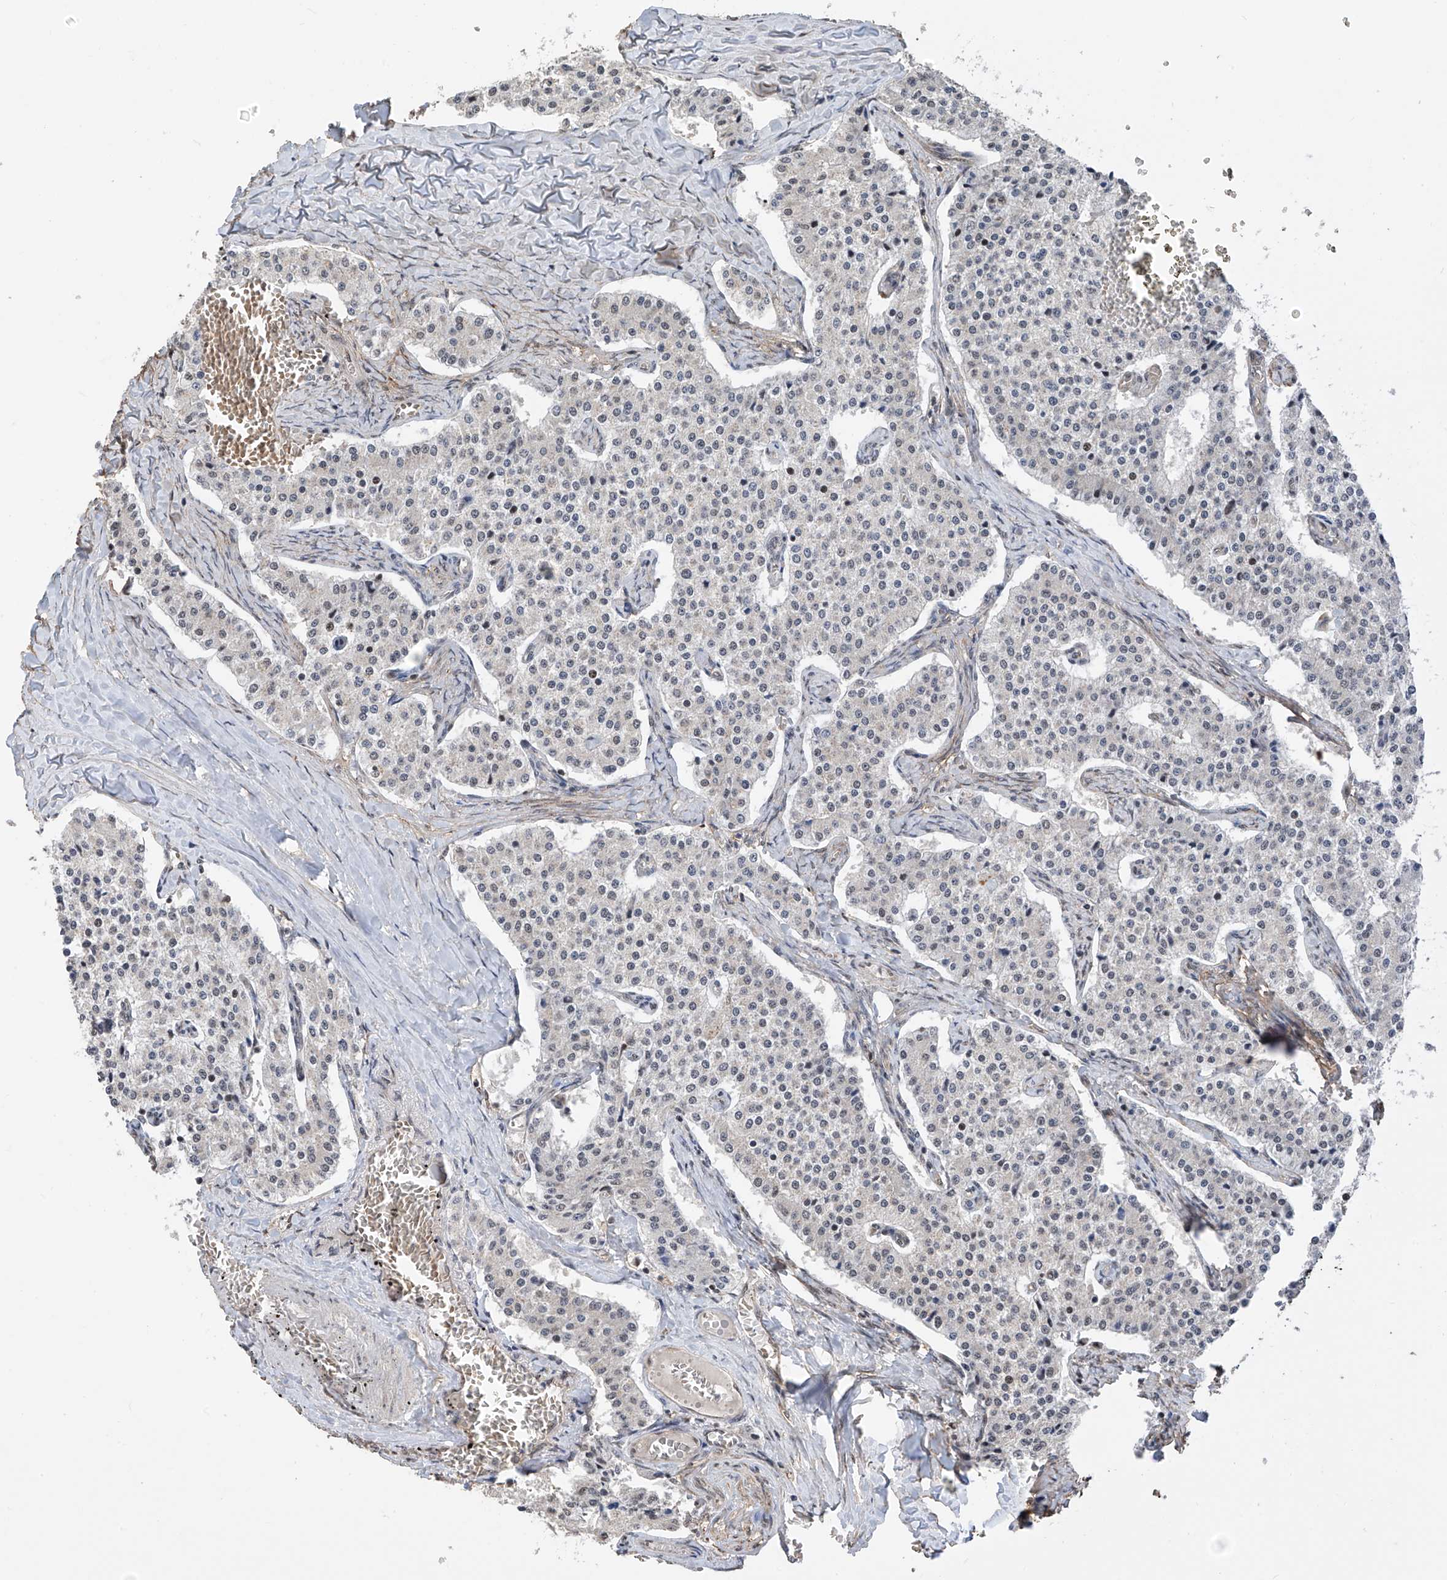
{"staining": {"intensity": "negative", "quantity": "none", "location": "none"}, "tissue": "carcinoid", "cell_type": "Tumor cells", "image_type": "cancer", "snomed": [{"axis": "morphology", "description": "Carcinoid, malignant, NOS"}, {"axis": "topography", "description": "Colon"}], "caption": "Immunohistochemistry photomicrograph of neoplastic tissue: human carcinoid stained with DAB (3,3'-diaminobenzidine) shows no significant protein expression in tumor cells. The staining was performed using DAB (3,3'-diaminobenzidine) to visualize the protein expression in brown, while the nuclei were stained in blue with hematoxylin (Magnification: 20x).", "gene": "C1orf131", "patient": {"sex": "female", "age": 52}}